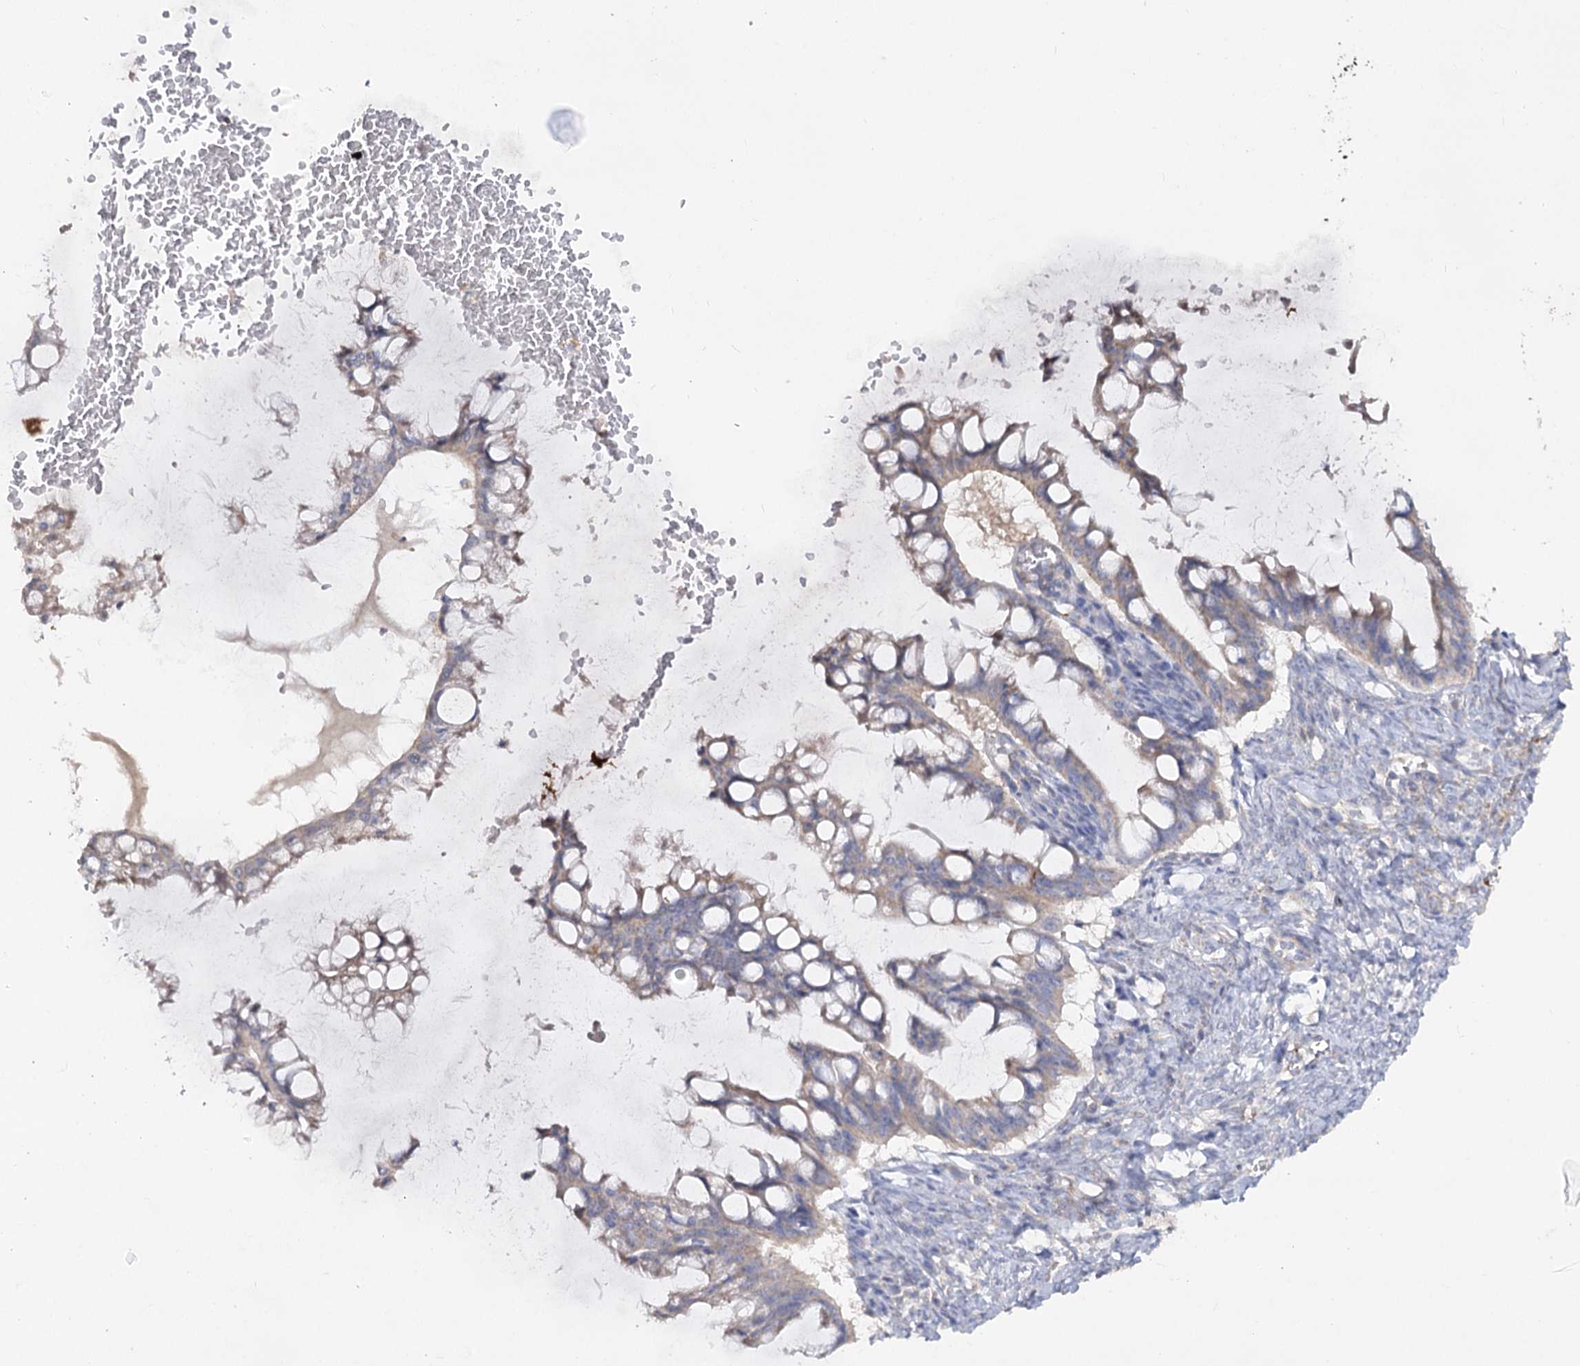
{"staining": {"intensity": "weak", "quantity": ">75%", "location": "cytoplasmic/membranous"}, "tissue": "ovarian cancer", "cell_type": "Tumor cells", "image_type": "cancer", "snomed": [{"axis": "morphology", "description": "Cystadenocarcinoma, mucinous, NOS"}, {"axis": "topography", "description": "Ovary"}], "caption": "An image of human ovarian cancer stained for a protein displays weak cytoplasmic/membranous brown staining in tumor cells. (IHC, brightfield microscopy, high magnification).", "gene": "TMEM187", "patient": {"sex": "female", "age": 73}}